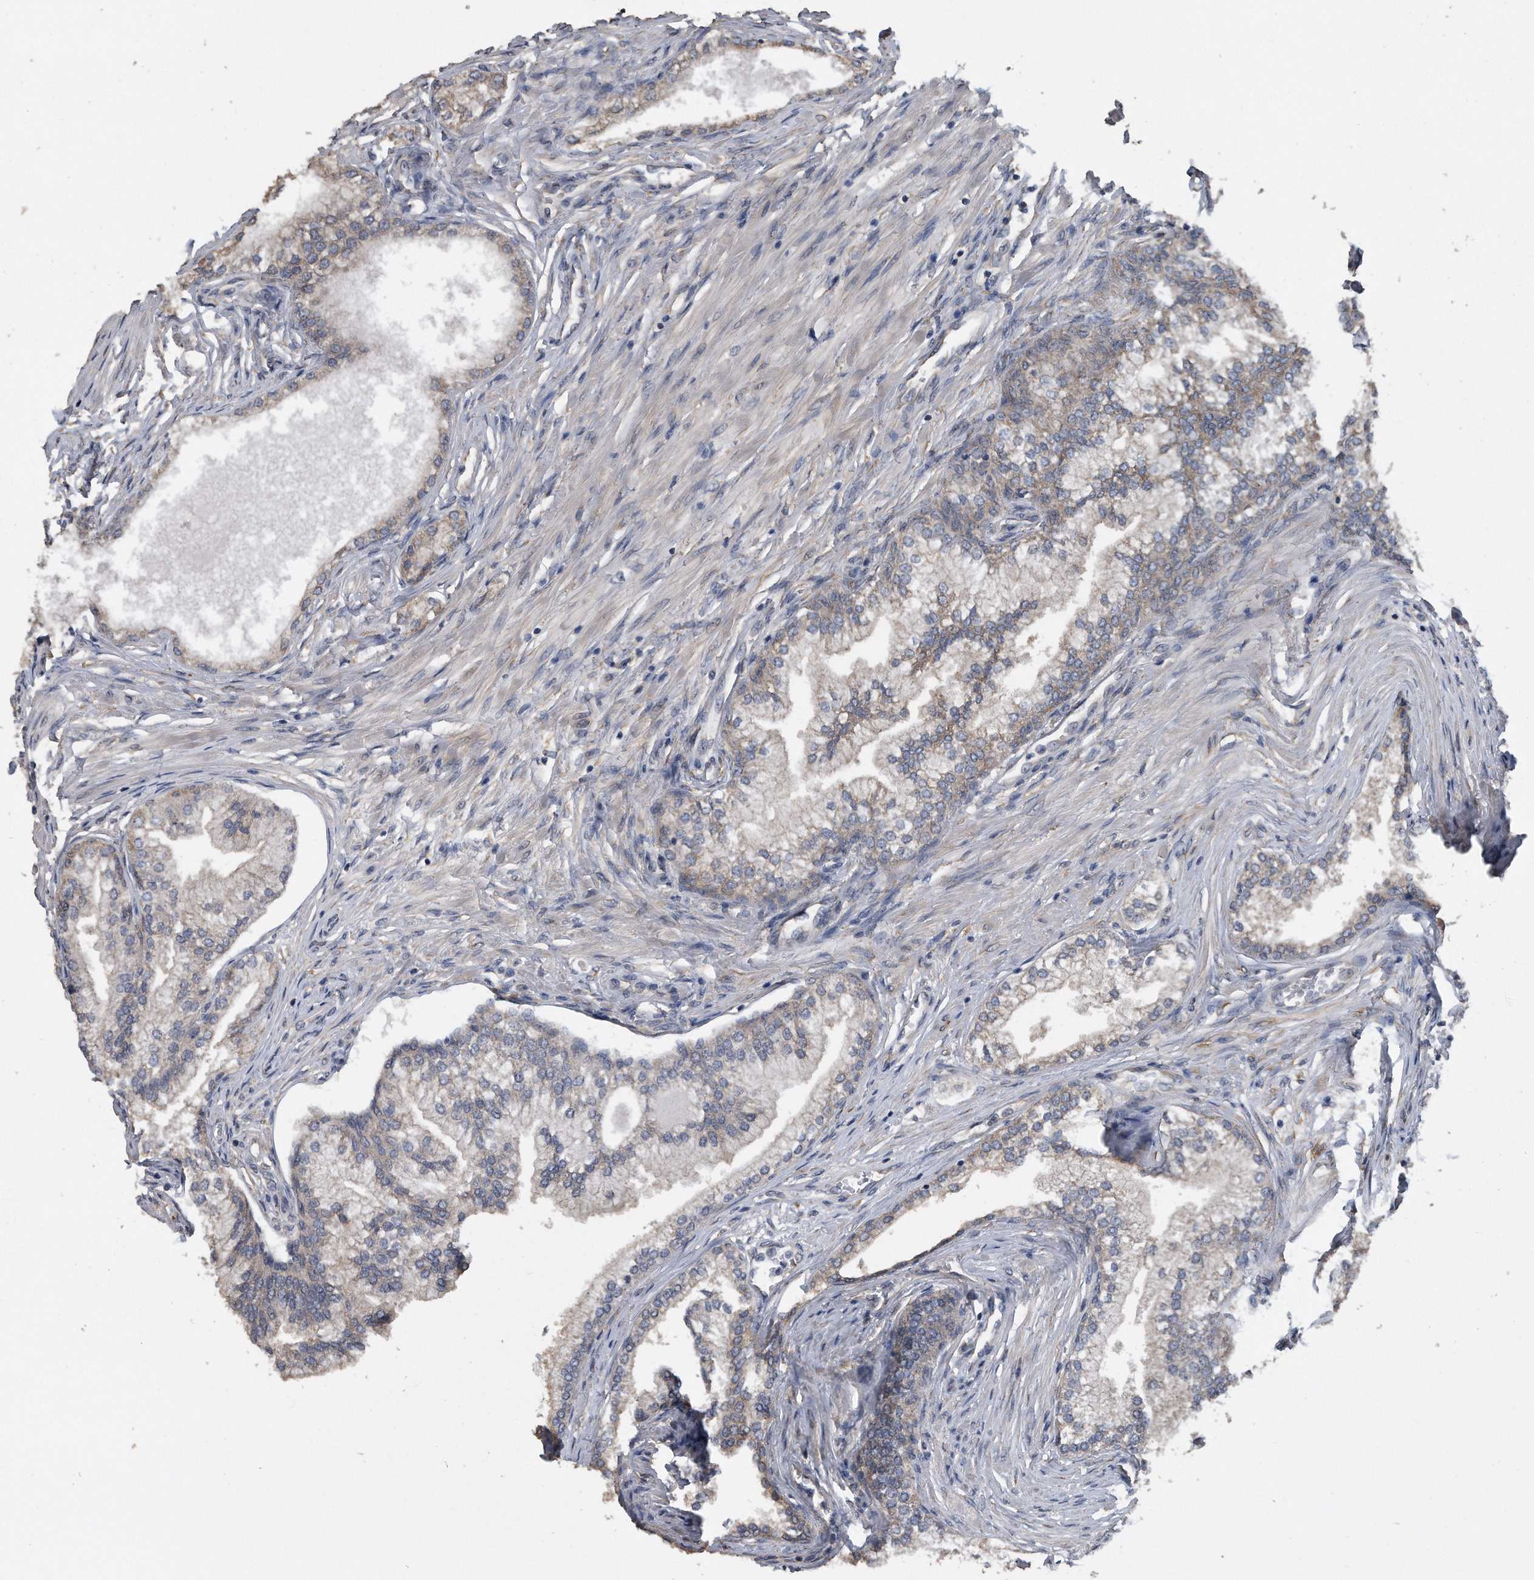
{"staining": {"intensity": "weak", "quantity": "25%-75%", "location": "cytoplasmic/membranous"}, "tissue": "prostate", "cell_type": "Glandular cells", "image_type": "normal", "snomed": [{"axis": "morphology", "description": "Normal tissue, NOS"}, {"axis": "morphology", "description": "Urothelial carcinoma, Low grade"}, {"axis": "topography", "description": "Urinary bladder"}, {"axis": "topography", "description": "Prostate"}], "caption": "Glandular cells display low levels of weak cytoplasmic/membranous positivity in approximately 25%-75% of cells in unremarkable prostate.", "gene": "PCLO", "patient": {"sex": "male", "age": 60}}